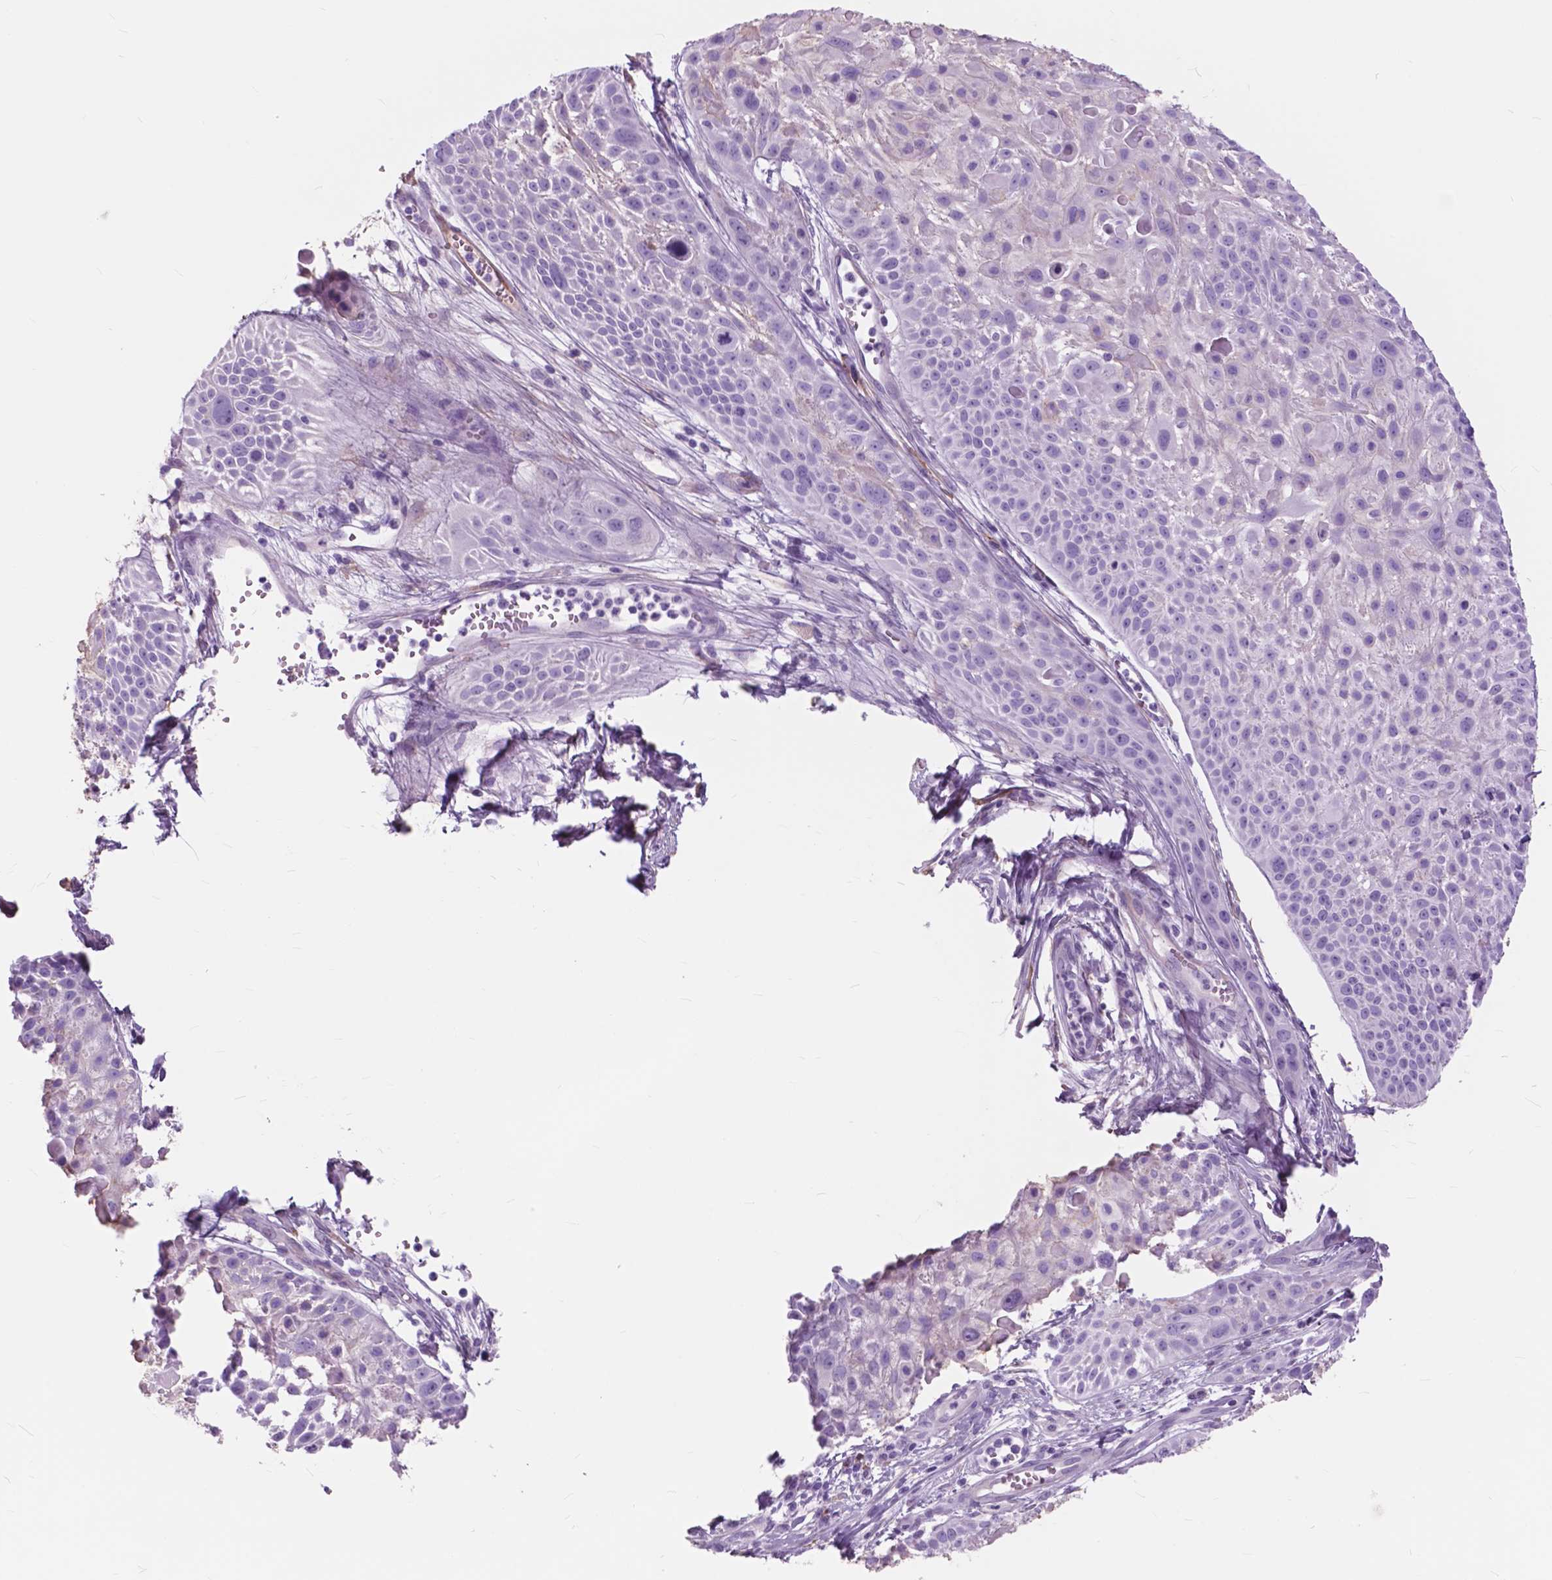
{"staining": {"intensity": "negative", "quantity": "none", "location": "none"}, "tissue": "skin cancer", "cell_type": "Tumor cells", "image_type": "cancer", "snomed": [{"axis": "morphology", "description": "Squamous cell carcinoma, NOS"}, {"axis": "topography", "description": "Skin"}, {"axis": "topography", "description": "Anal"}], "caption": "Micrograph shows no protein positivity in tumor cells of skin squamous cell carcinoma tissue.", "gene": "FXYD2", "patient": {"sex": "female", "age": 75}}